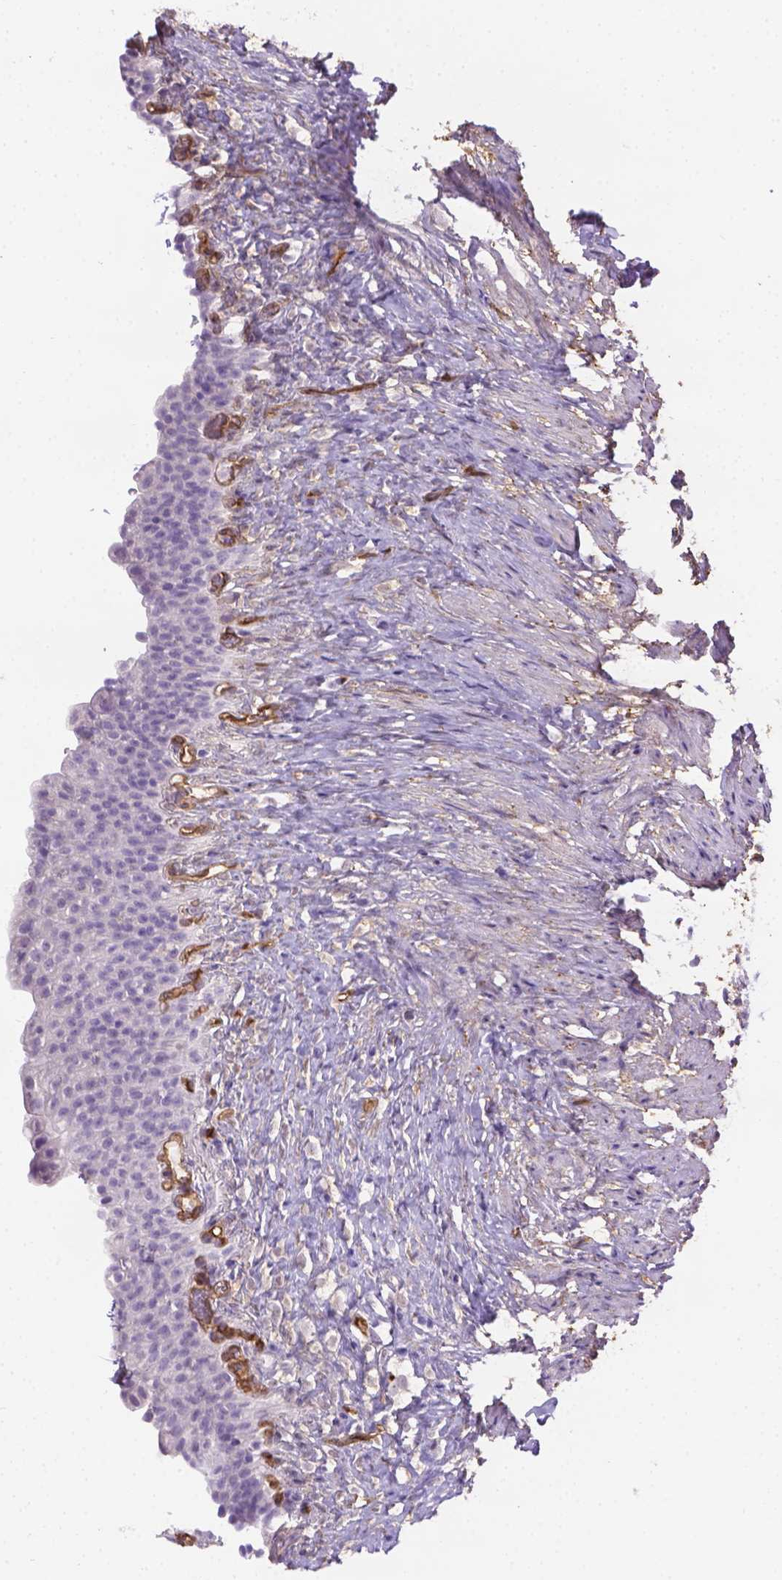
{"staining": {"intensity": "negative", "quantity": "none", "location": "none"}, "tissue": "urinary bladder", "cell_type": "Urothelial cells", "image_type": "normal", "snomed": [{"axis": "morphology", "description": "Normal tissue, NOS"}, {"axis": "topography", "description": "Urinary bladder"}, {"axis": "topography", "description": "Prostate"}], "caption": "A high-resolution histopathology image shows IHC staining of unremarkable urinary bladder, which displays no significant positivity in urothelial cells.", "gene": "CLIC4", "patient": {"sex": "male", "age": 76}}